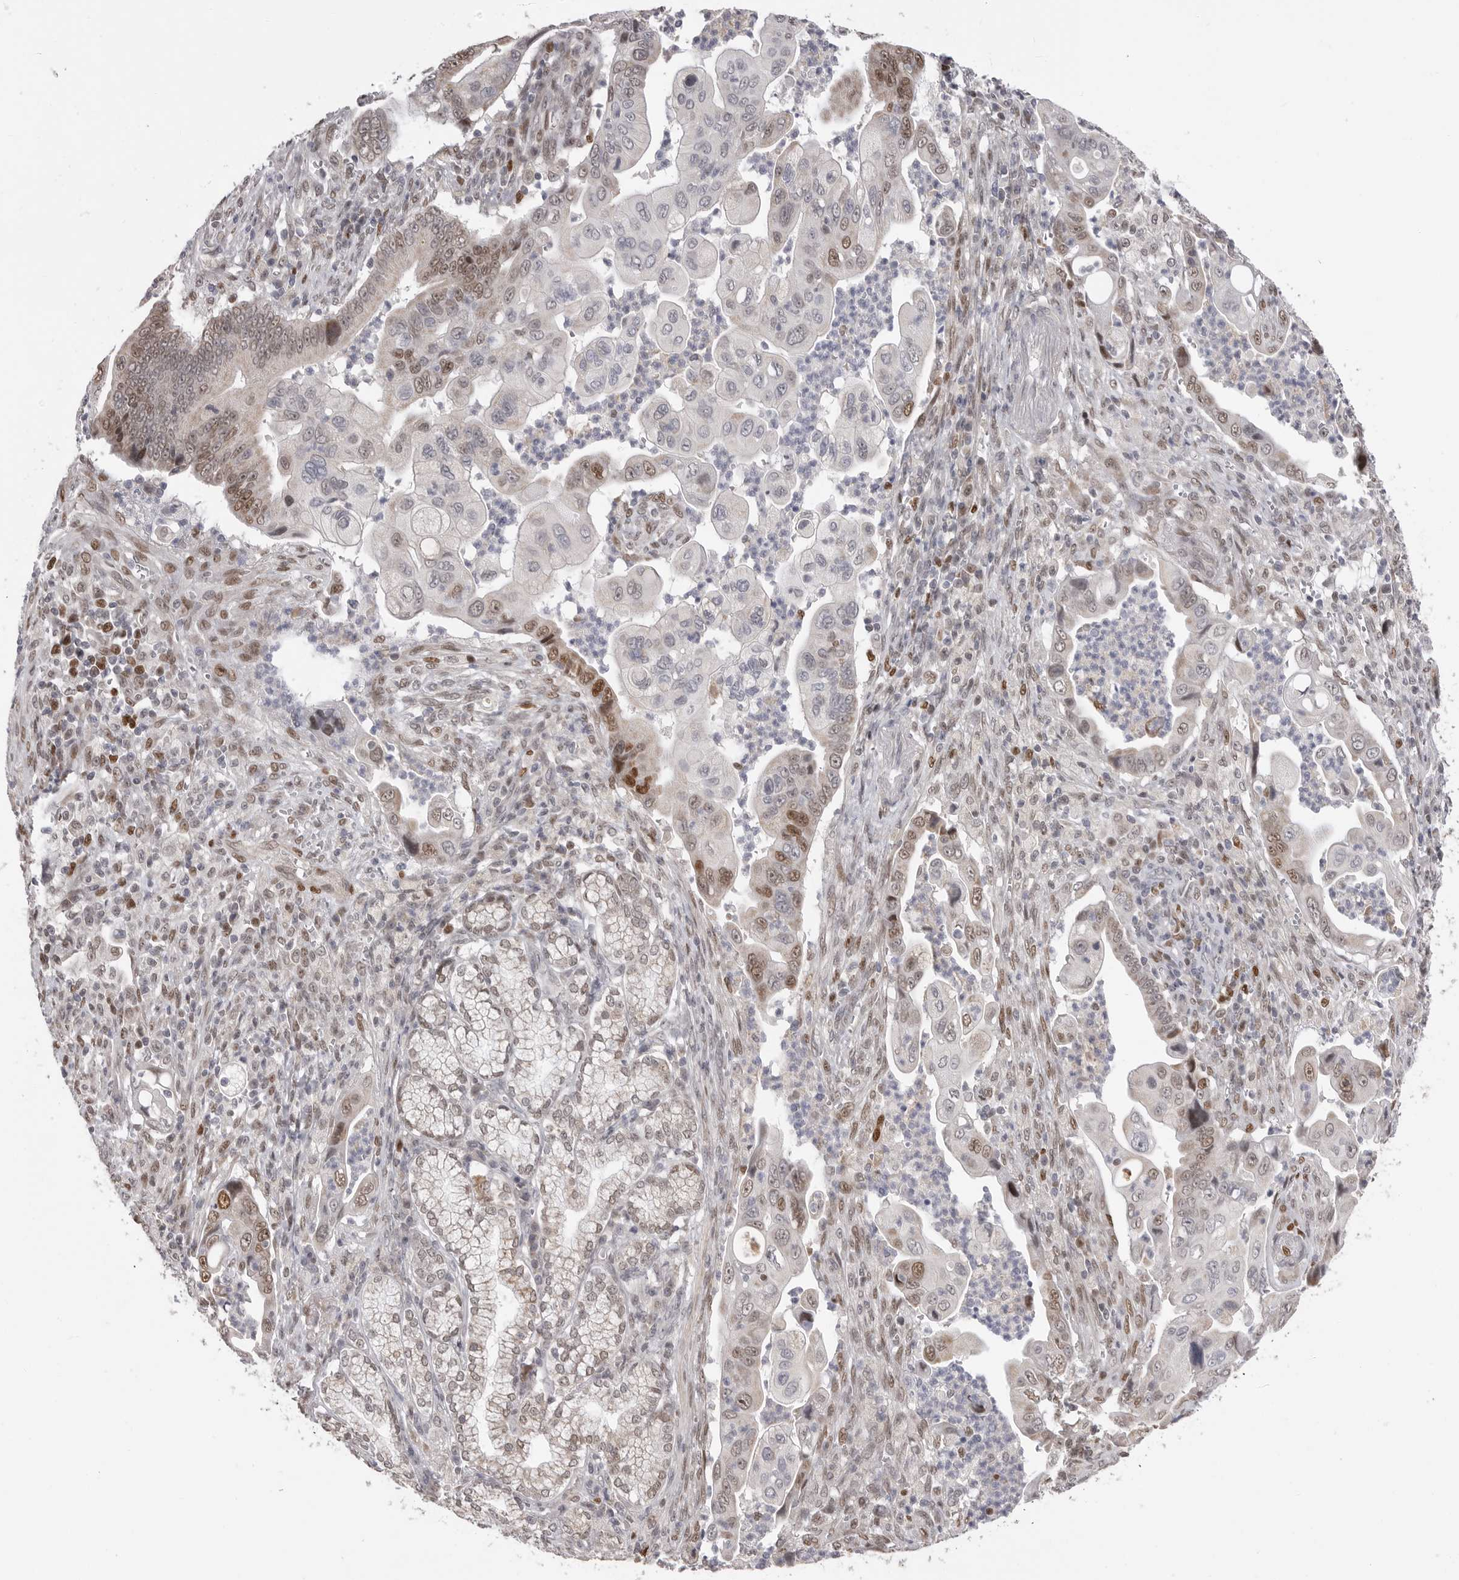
{"staining": {"intensity": "moderate", "quantity": "25%-75%", "location": "nuclear"}, "tissue": "pancreatic cancer", "cell_type": "Tumor cells", "image_type": "cancer", "snomed": [{"axis": "morphology", "description": "Adenocarcinoma, NOS"}, {"axis": "topography", "description": "Pancreas"}], "caption": "There is medium levels of moderate nuclear staining in tumor cells of pancreatic cancer (adenocarcinoma), as demonstrated by immunohistochemical staining (brown color).", "gene": "SMARCC1", "patient": {"sex": "male", "age": 78}}